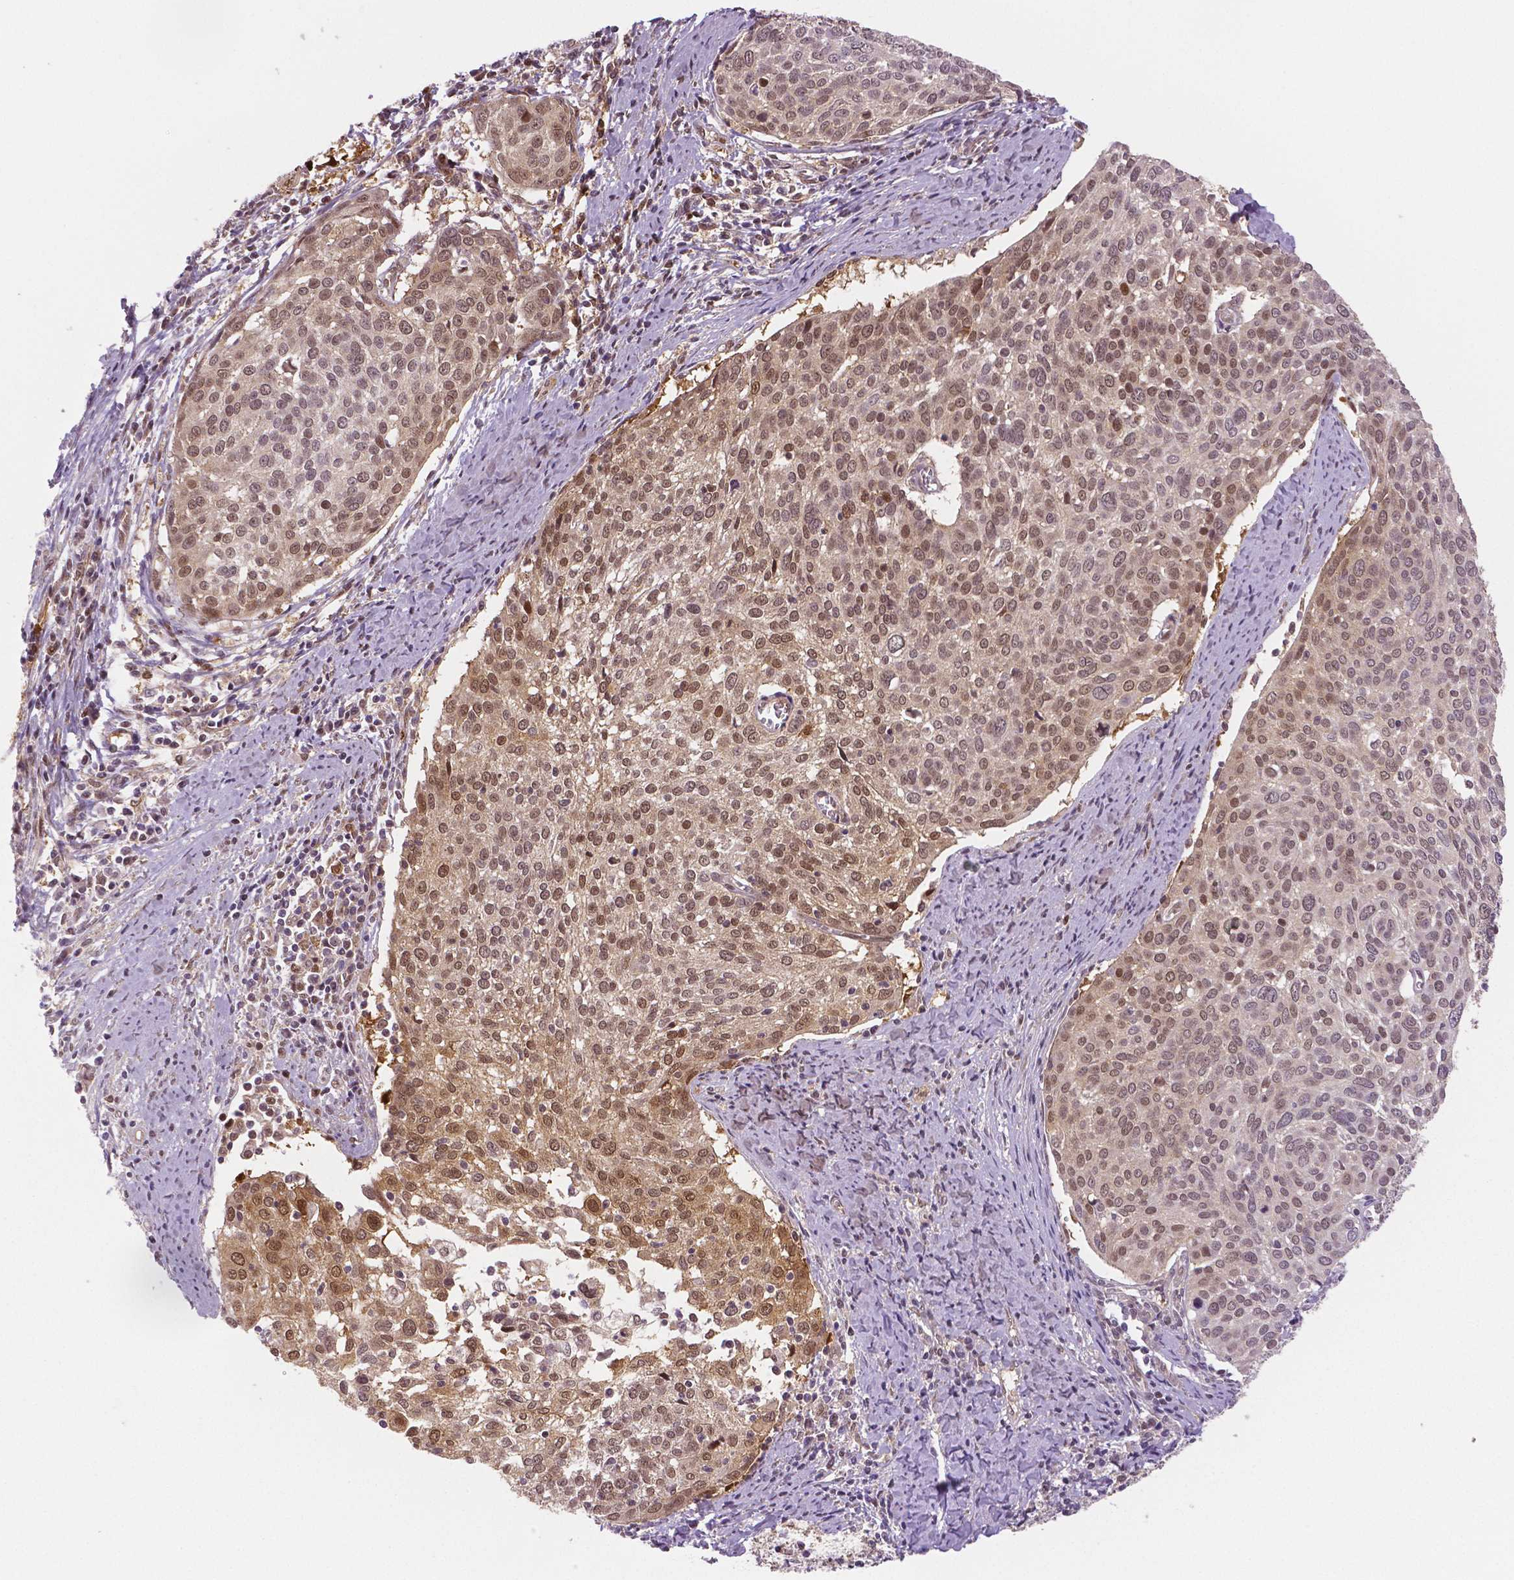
{"staining": {"intensity": "moderate", "quantity": ">75%", "location": "cytoplasmic/membranous,nuclear"}, "tissue": "cervical cancer", "cell_type": "Tumor cells", "image_type": "cancer", "snomed": [{"axis": "morphology", "description": "Squamous cell carcinoma, NOS"}, {"axis": "topography", "description": "Cervix"}], "caption": "Immunohistochemistry (IHC) photomicrograph of cervical cancer (squamous cell carcinoma) stained for a protein (brown), which exhibits medium levels of moderate cytoplasmic/membranous and nuclear positivity in about >75% of tumor cells.", "gene": "STAT3", "patient": {"sex": "female", "age": 39}}